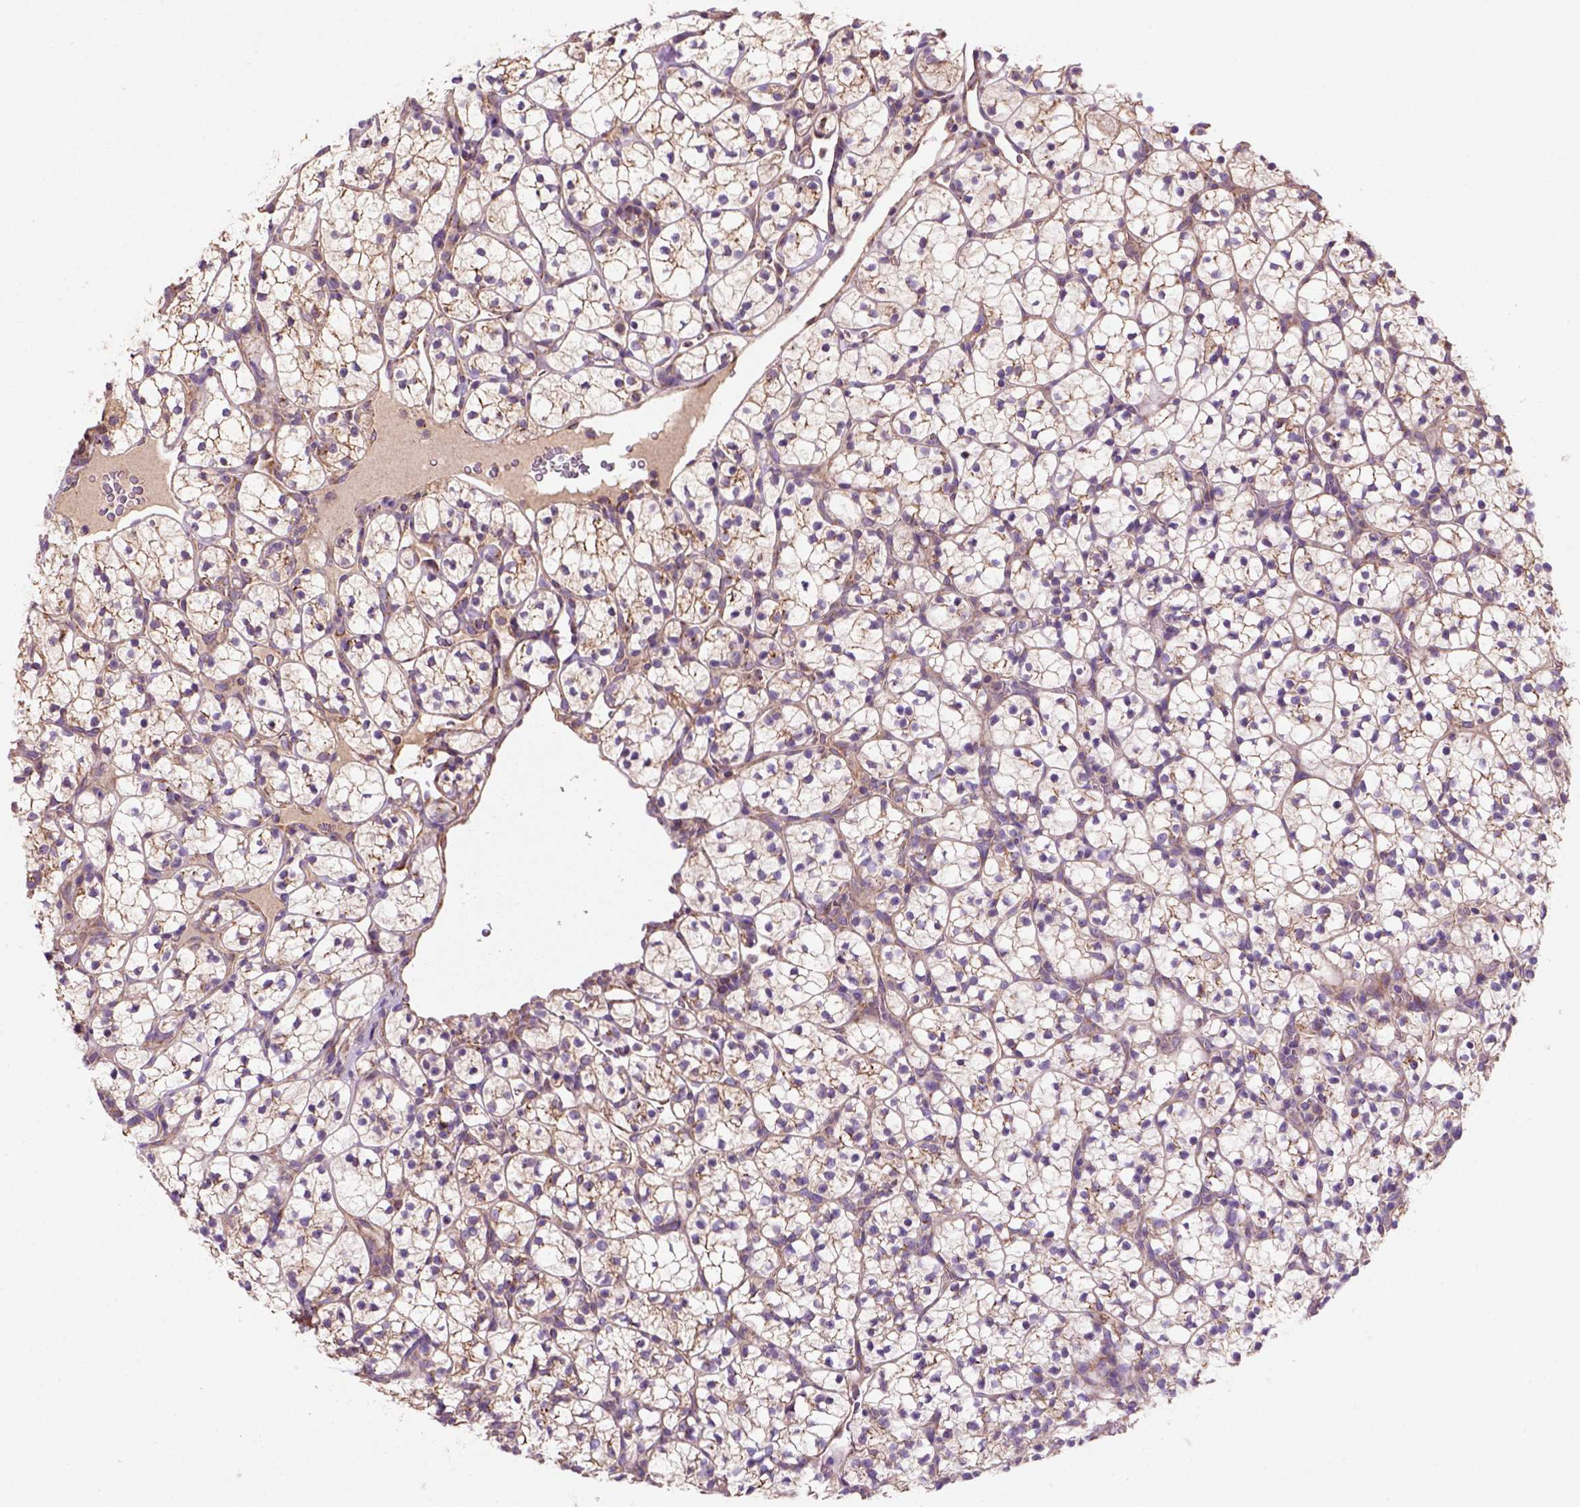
{"staining": {"intensity": "weak", "quantity": "25%-75%", "location": "cytoplasmic/membranous"}, "tissue": "renal cancer", "cell_type": "Tumor cells", "image_type": "cancer", "snomed": [{"axis": "morphology", "description": "Adenocarcinoma, NOS"}, {"axis": "topography", "description": "Kidney"}], "caption": "Protein staining by immunohistochemistry (IHC) reveals weak cytoplasmic/membranous staining in approximately 25%-75% of tumor cells in adenocarcinoma (renal).", "gene": "WARS2", "patient": {"sex": "female", "age": 89}}